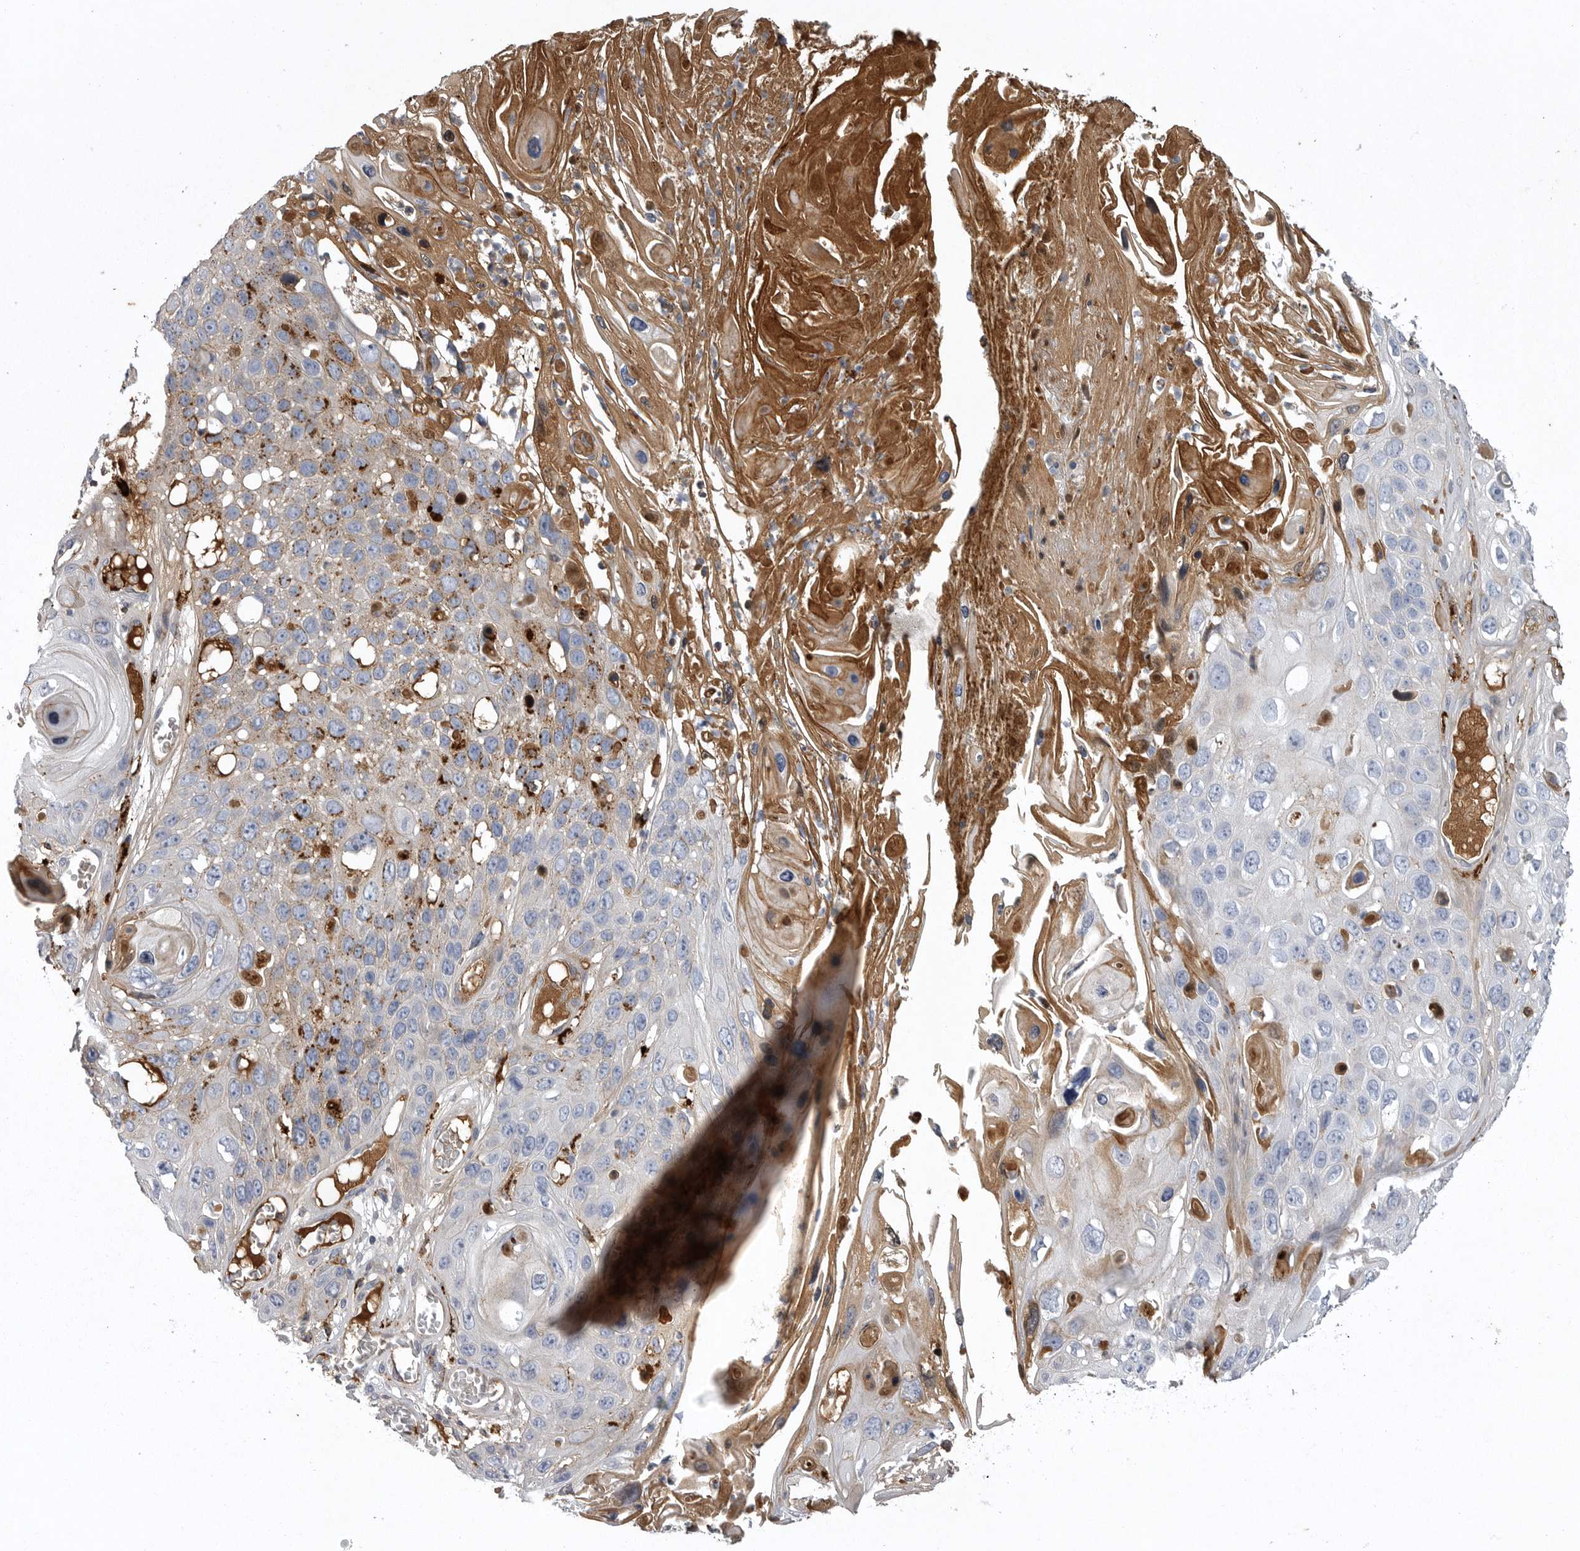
{"staining": {"intensity": "moderate", "quantity": "<25%", "location": "cytoplasmic/membranous"}, "tissue": "skin cancer", "cell_type": "Tumor cells", "image_type": "cancer", "snomed": [{"axis": "morphology", "description": "Squamous cell carcinoma, NOS"}, {"axis": "topography", "description": "Skin"}], "caption": "Human skin squamous cell carcinoma stained with a protein marker demonstrates moderate staining in tumor cells.", "gene": "CRP", "patient": {"sex": "male", "age": 55}}